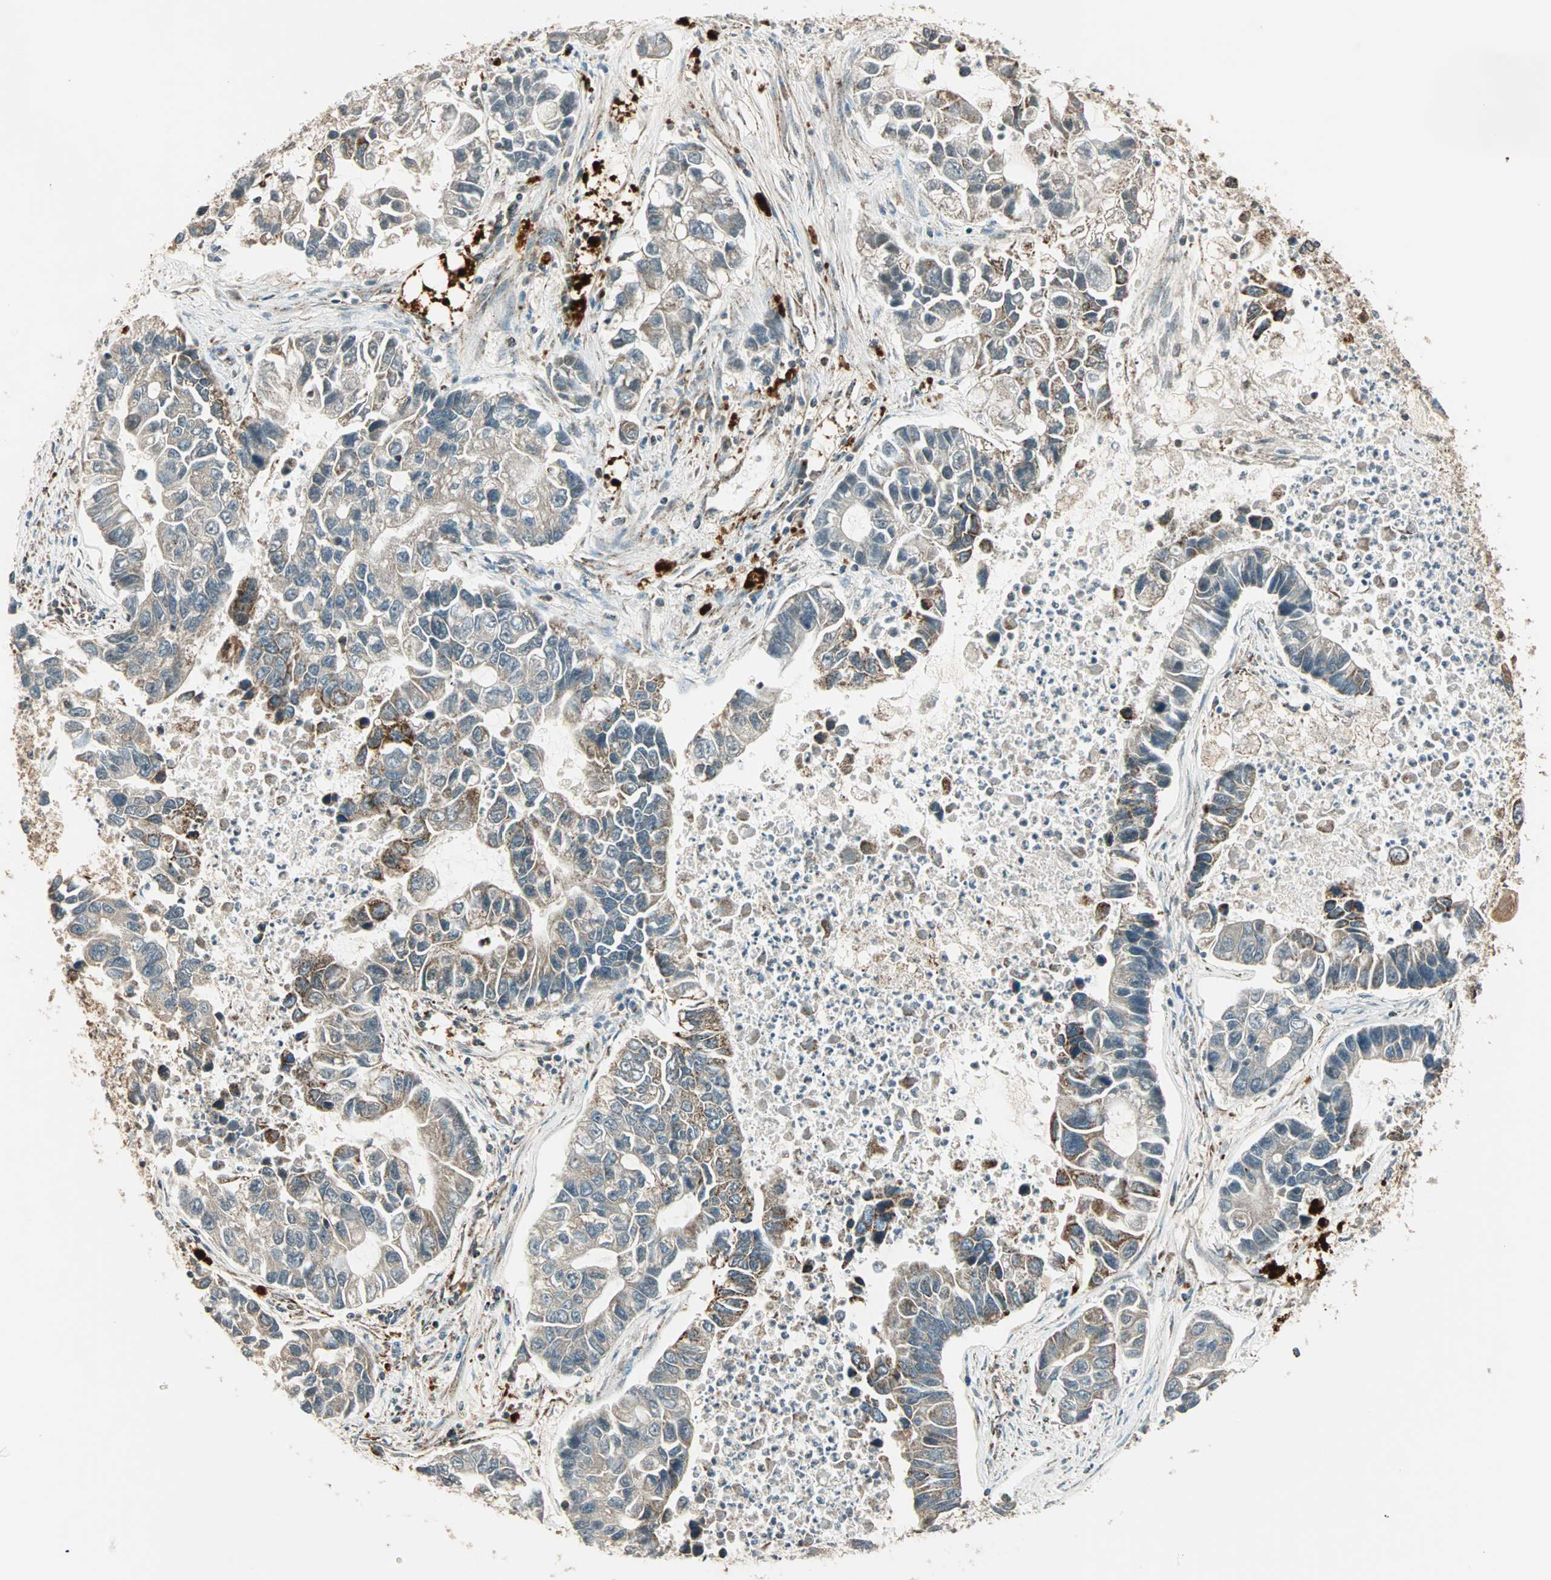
{"staining": {"intensity": "weak", "quantity": "<25%", "location": "cytoplasmic/membranous"}, "tissue": "lung cancer", "cell_type": "Tumor cells", "image_type": "cancer", "snomed": [{"axis": "morphology", "description": "Adenocarcinoma, NOS"}, {"axis": "topography", "description": "Lung"}], "caption": "Tumor cells show no significant expression in lung cancer. The staining was performed using DAB (3,3'-diaminobenzidine) to visualize the protein expression in brown, while the nuclei were stained in blue with hematoxylin (Magnification: 20x).", "gene": "SPRY4", "patient": {"sex": "female", "age": 51}}